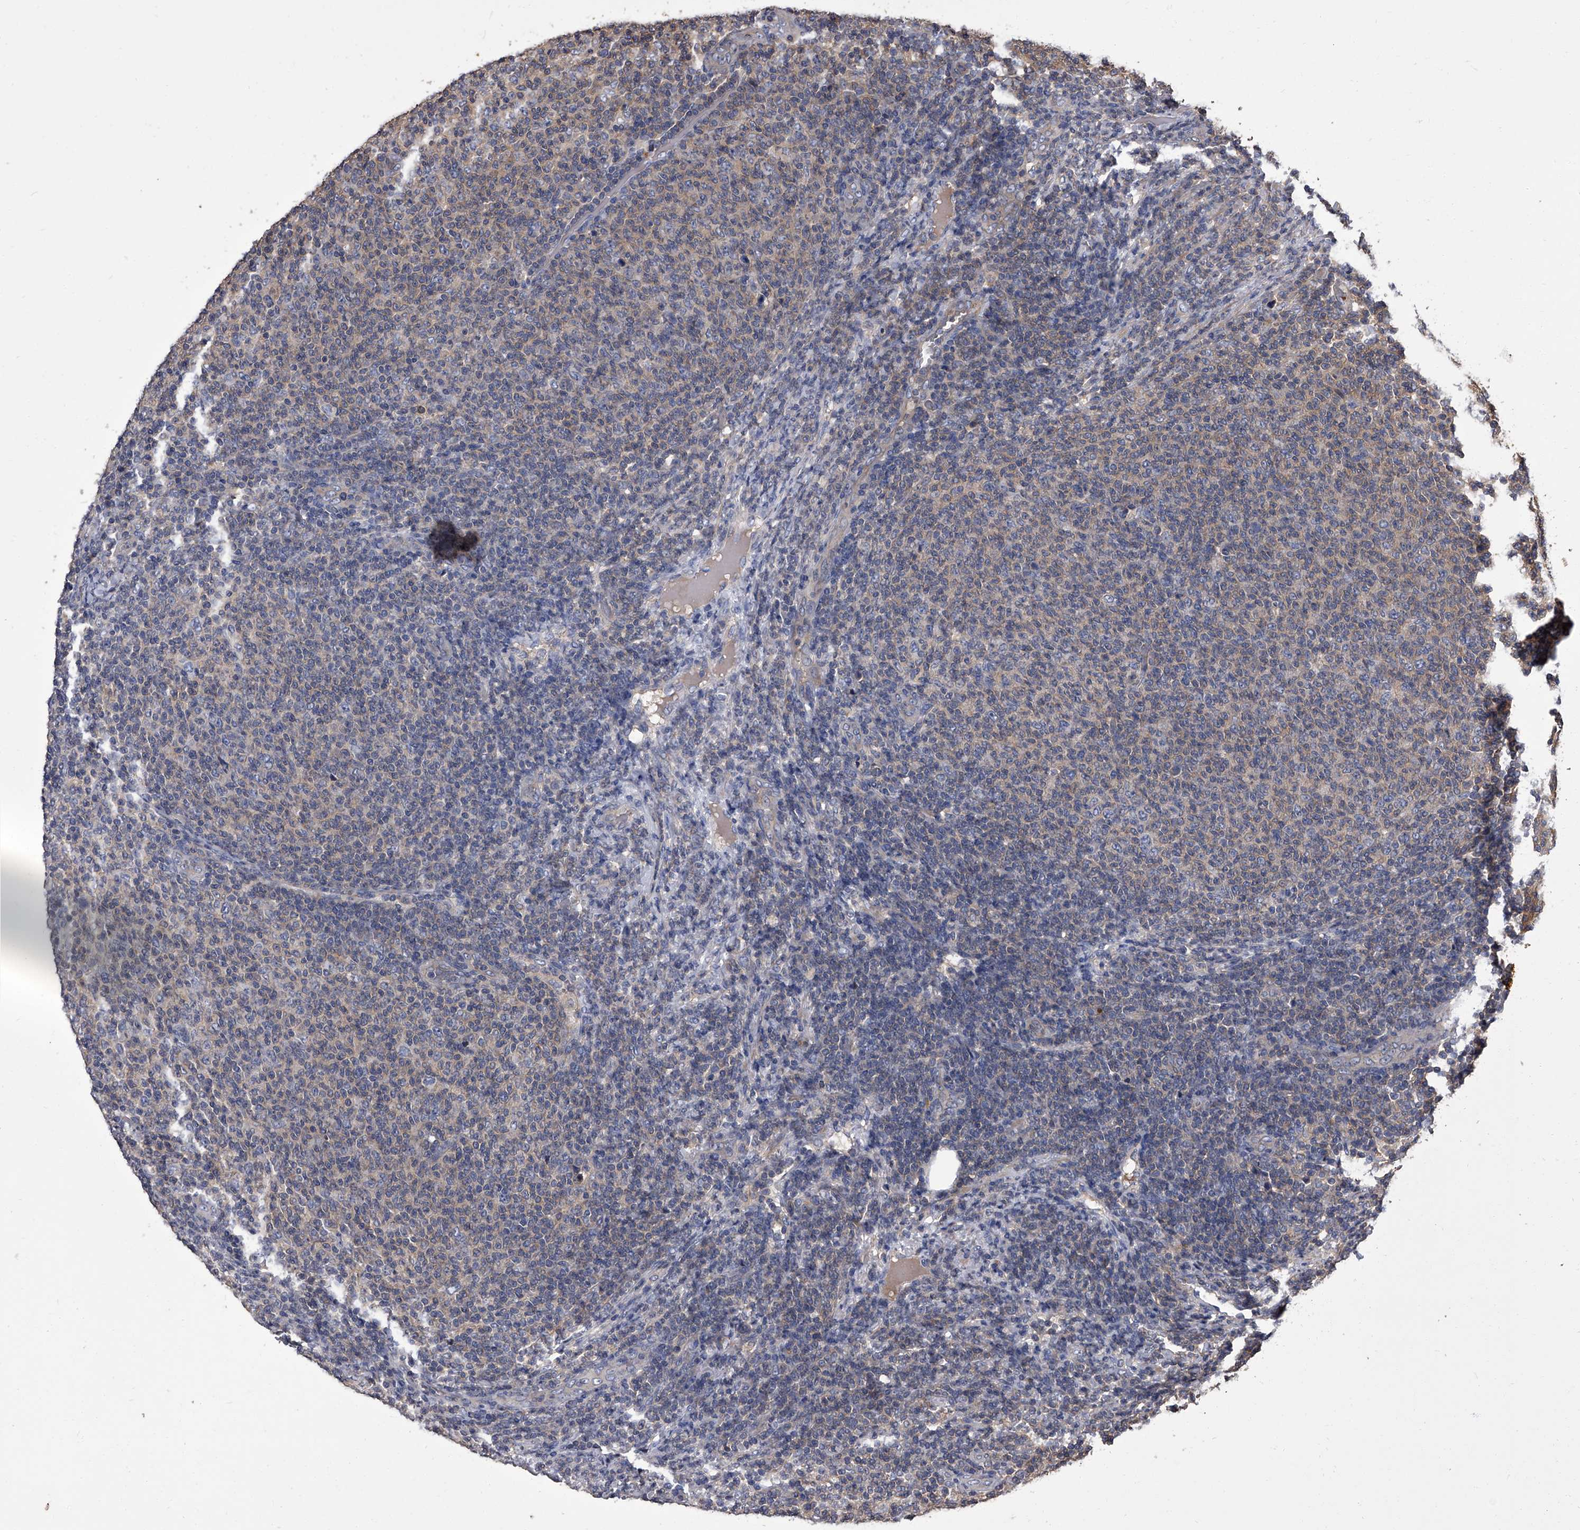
{"staining": {"intensity": "negative", "quantity": "none", "location": "none"}, "tissue": "lymphoma", "cell_type": "Tumor cells", "image_type": "cancer", "snomed": [{"axis": "morphology", "description": "Malignant lymphoma, non-Hodgkin's type, Low grade"}, {"axis": "topography", "description": "Lymph node"}], "caption": "Immunohistochemistry (IHC) of low-grade malignant lymphoma, non-Hodgkin's type shows no expression in tumor cells.", "gene": "STK36", "patient": {"sex": "male", "age": 66}}